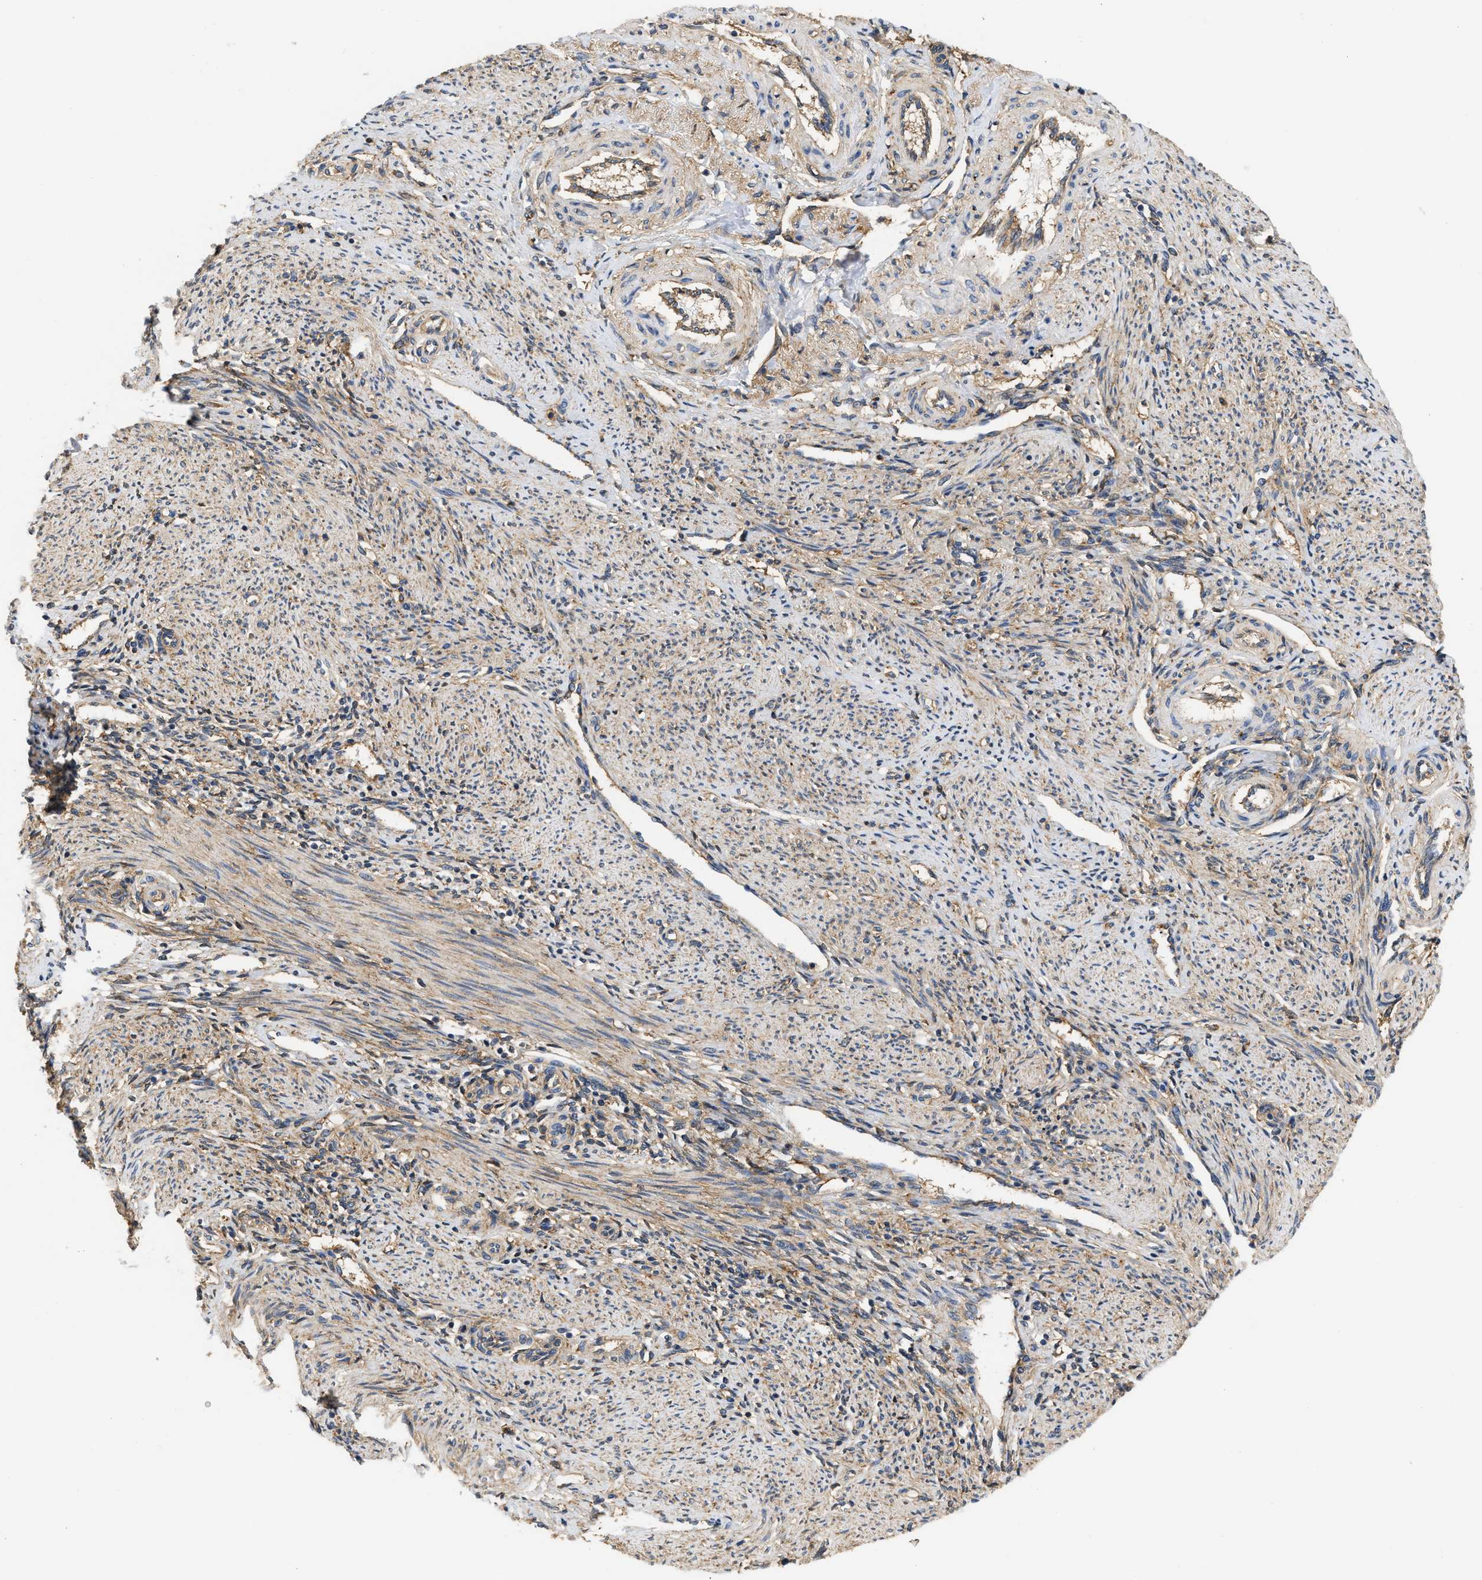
{"staining": {"intensity": "moderate", "quantity": ">75%", "location": "cytoplasmic/membranous"}, "tissue": "endometrium", "cell_type": "Cells in endometrial stroma", "image_type": "normal", "snomed": [{"axis": "morphology", "description": "Normal tissue, NOS"}, {"axis": "topography", "description": "Endometrium"}], "caption": "This micrograph exhibits IHC staining of benign human endometrium, with medium moderate cytoplasmic/membranous staining in about >75% of cells in endometrial stroma.", "gene": "GNB4", "patient": {"sex": "female", "age": 42}}